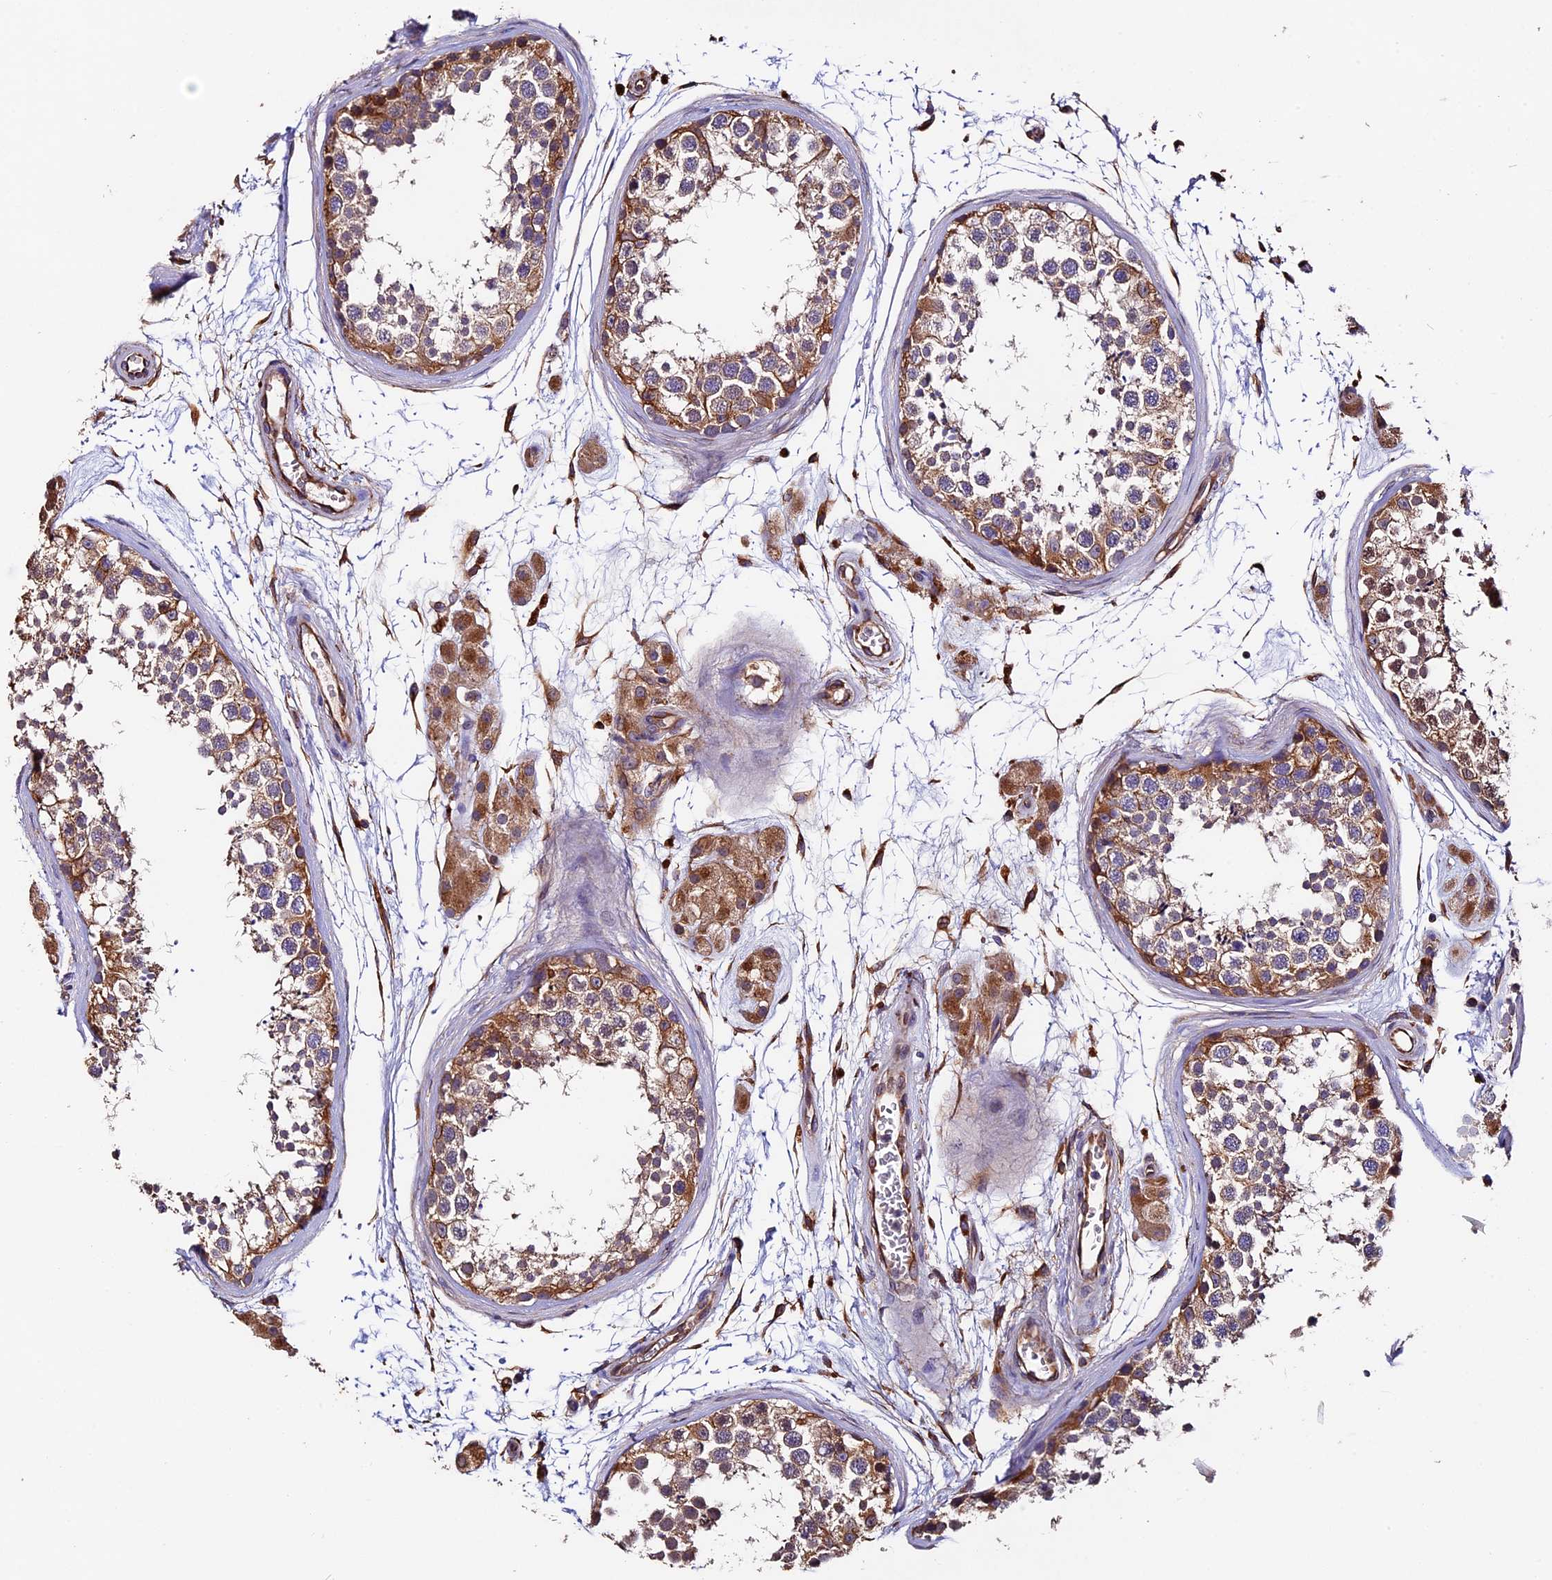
{"staining": {"intensity": "moderate", "quantity": ">75%", "location": "cytoplasmic/membranous"}, "tissue": "testis", "cell_type": "Cells in seminiferous ducts", "image_type": "normal", "snomed": [{"axis": "morphology", "description": "Normal tissue, NOS"}, {"axis": "topography", "description": "Testis"}], "caption": "Protein analysis of normal testis exhibits moderate cytoplasmic/membranous staining in approximately >75% of cells in seminiferous ducts.", "gene": "CLN5", "patient": {"sex": "male", "age": 56}}